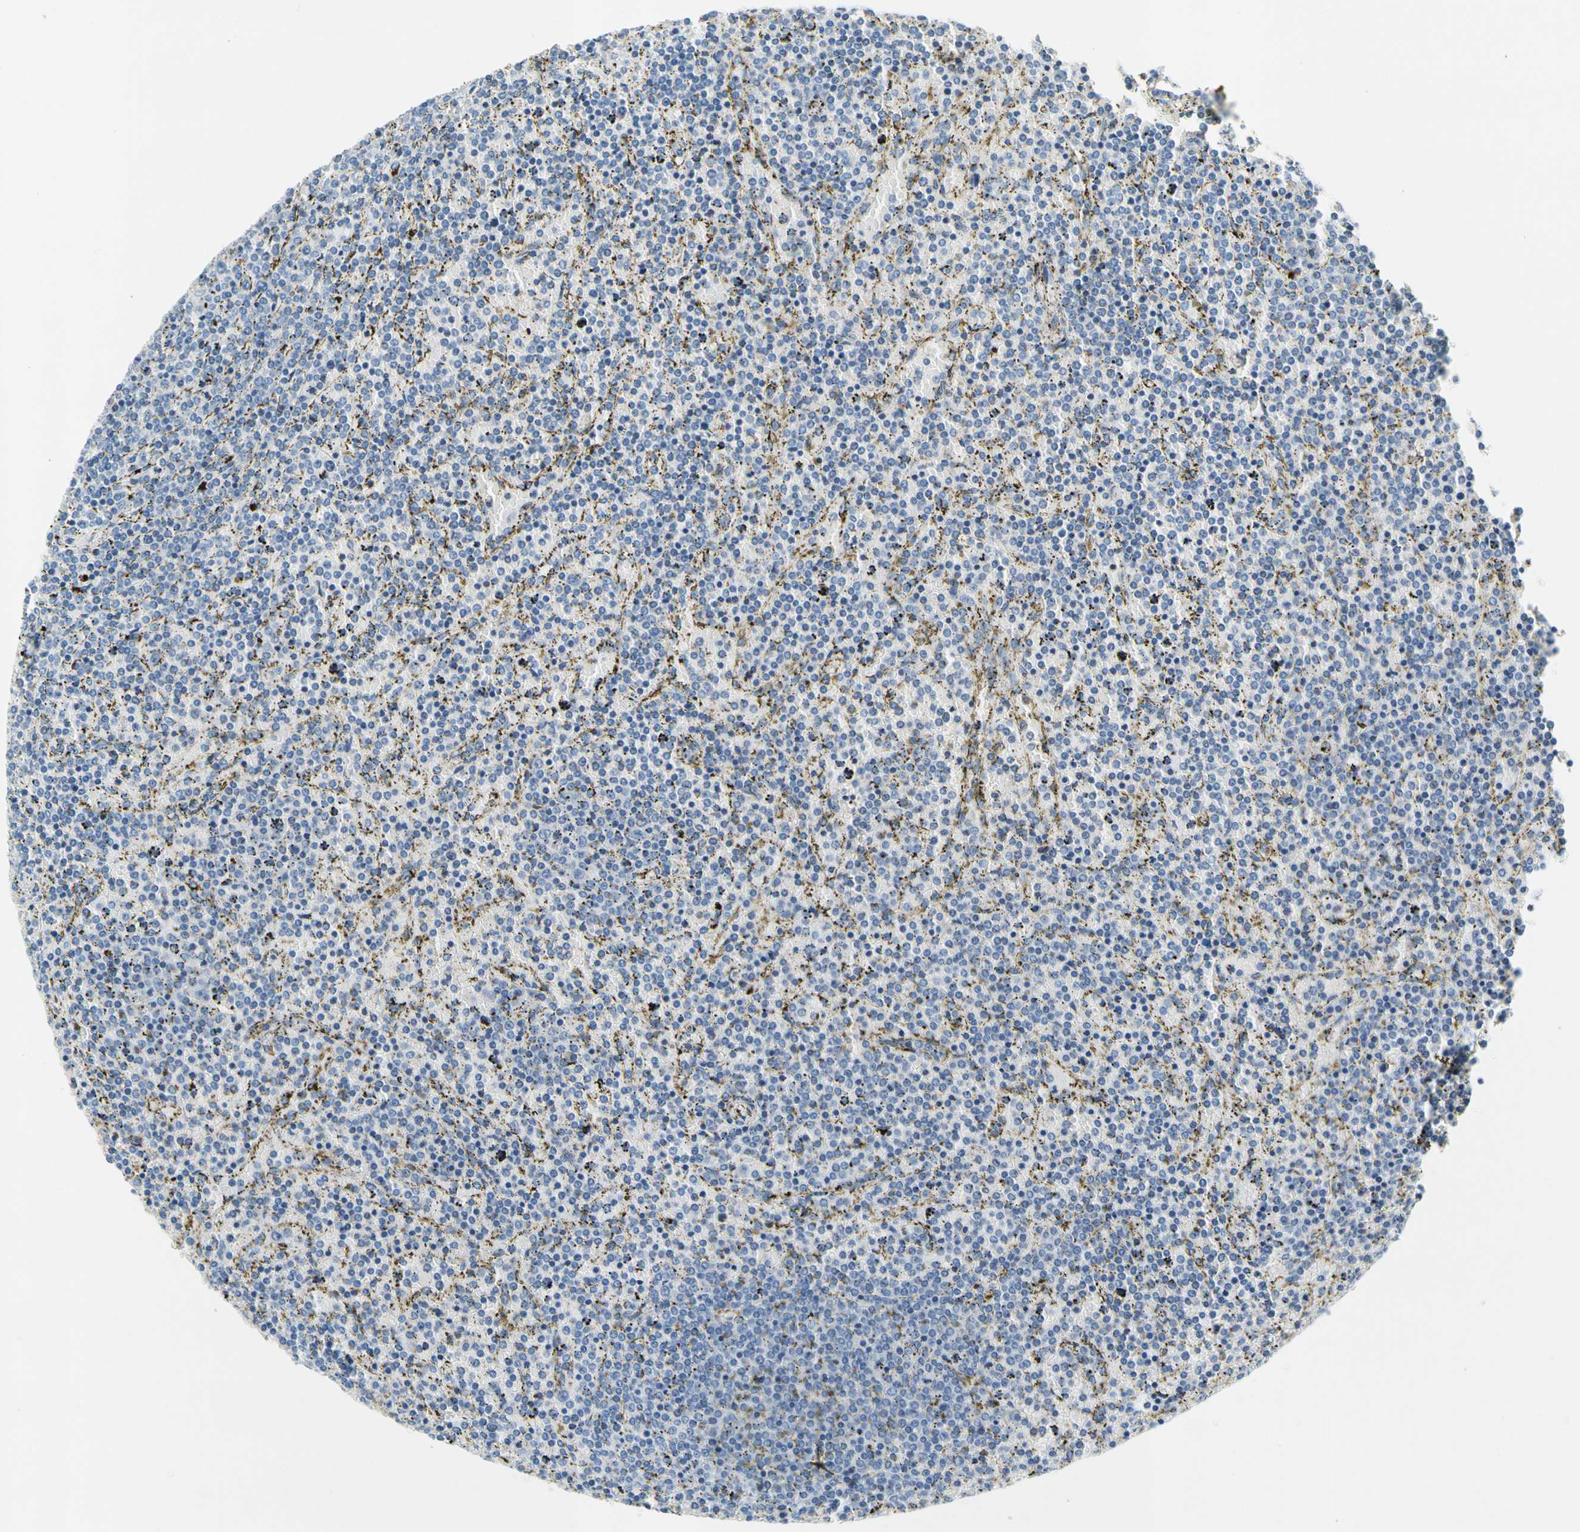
{"staining": {"intensity": "negative", "quantity": "none", "location": "none"}, "tissue": "lymphoma", "cell_type": "Tumor cells", "image_type": "cancer", "snomed": [{"axis": "morphology", "description": "Malignant lymphoma, non-Hodgkin's type, Low grade"}, {"axis": "topography", "description": "Spleen"}], "caption": "The image exhibits no staining of tumor cells in lymphoma.", "gene": "CA14", "patient": {"sex": "female", "age": 77}}